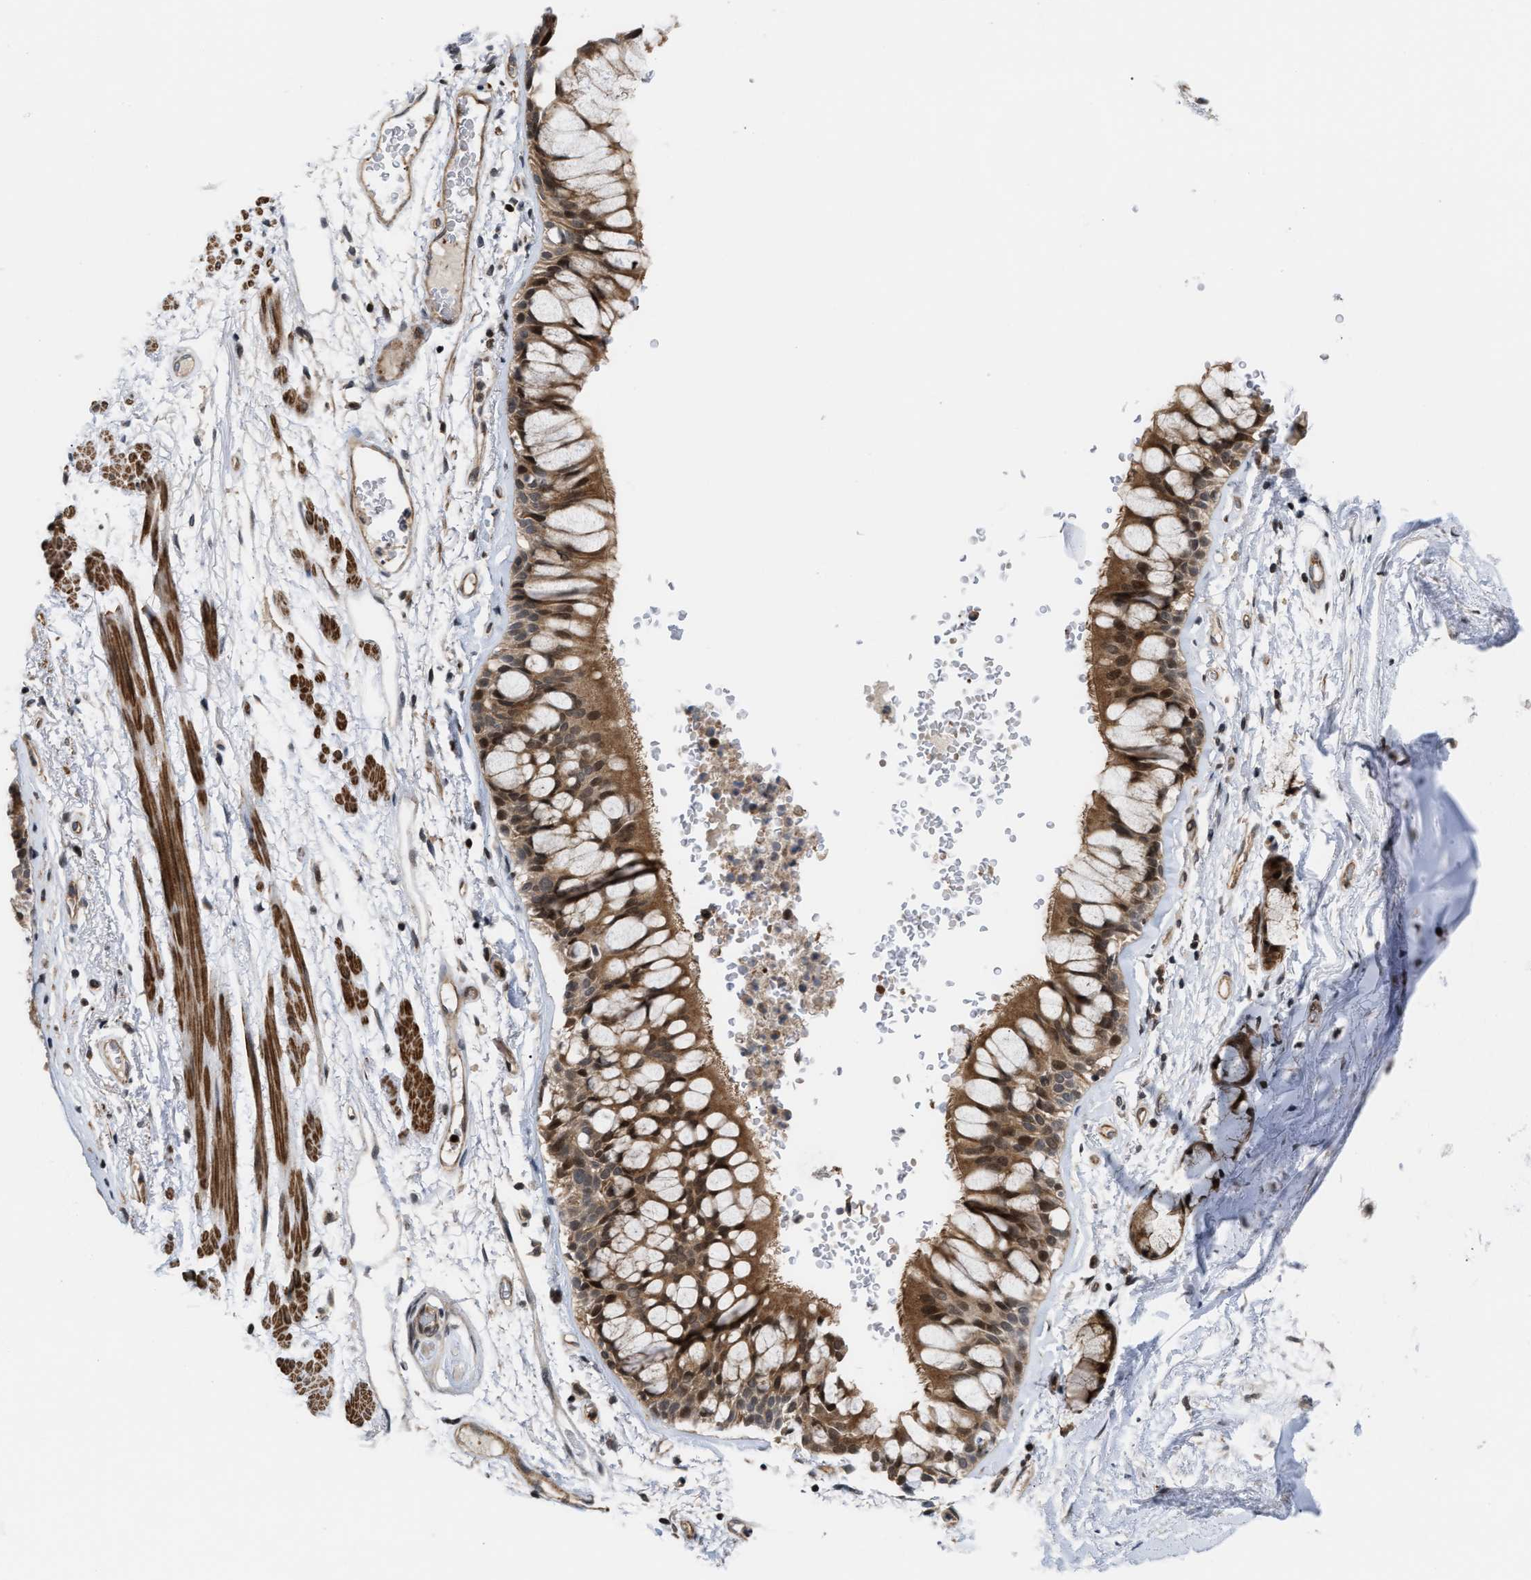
{"staining": {"intensity": "strong", "quantity": "25%-75%", "location": "cytoplasmic/membranous,nuclear"}, "tissue": "bronchus", "cell_type": "Respiratory epithelial cells", "image_type": "normal", "snomed": [{"axis": "morphology", "description": "Normal tissue, NOS"}, {"axis": "topography", "description": "Bronchus"}], "caption": "A high amount of strong cytoplasmic/membranous,nuclear positivity is identified in about 25%-75% of respiratory epithelial cells in unremarkable bronchus.", "gene": "STAU2", "patient": {"sex": "male", "age": 66}}